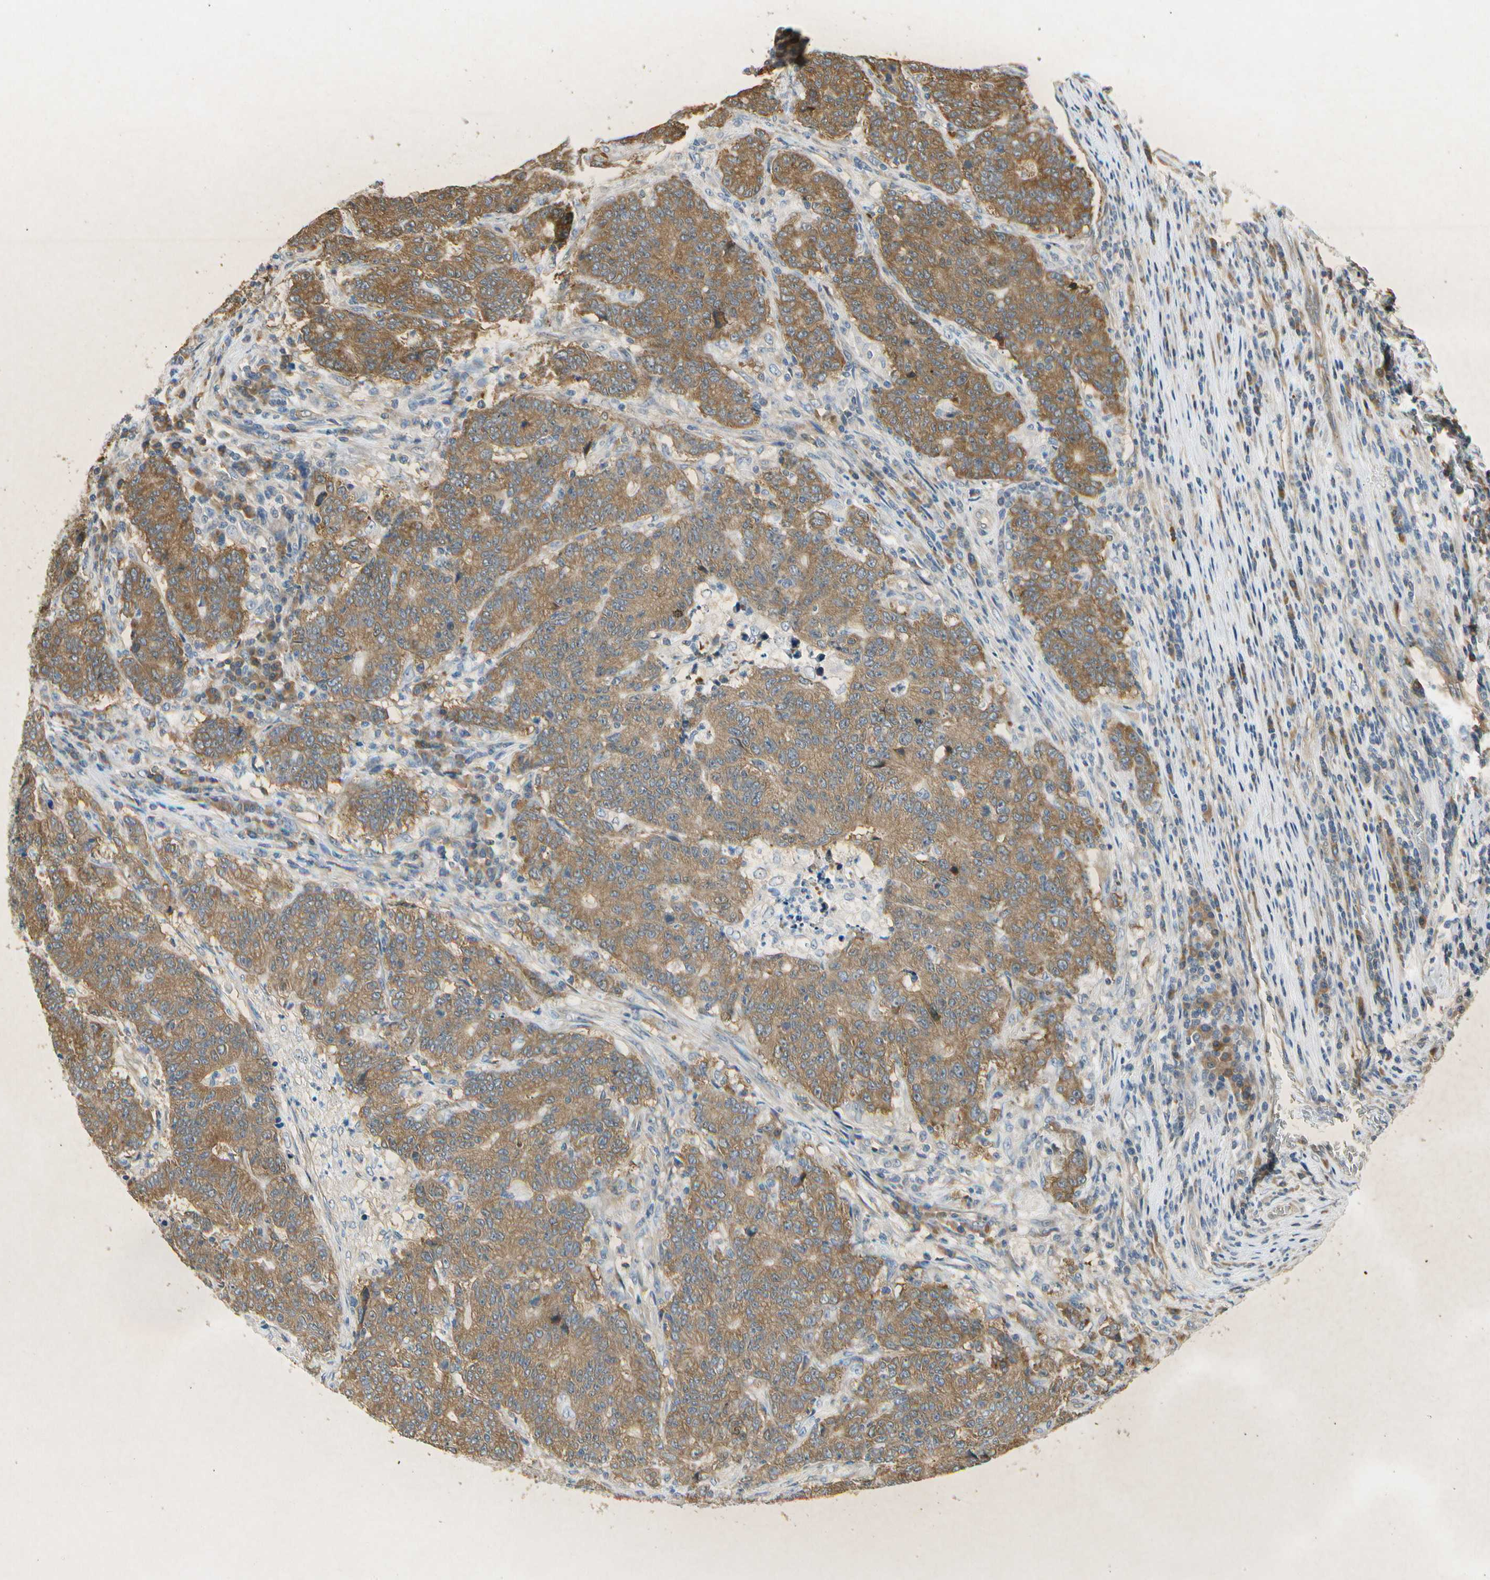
{"staining": {"intensity": "moderate", "quantity": ">75%", "location": "cytoplasmic/membranous"}, "tissue": "colorectal cancer", "cell_type": "Tumor cells", "image_type": "cancer", "snomed": [{"axis": "morphology", "description": "Normal tissue, NOS"}, {"axis": "morphology", "description": "Adenocarcinoma, NOS"}, {"axis": "topography", "description": "Colon"}], "caption": "Immunohistochemical staining of human colorectal adenocarcinoma exhibits medium levels of moderate cytoplasmic/membranous protein positivity in approximately >75% of tumor cells.", "gene": "EIF1AX", "patient": {"sex": "female", "age": 75}}